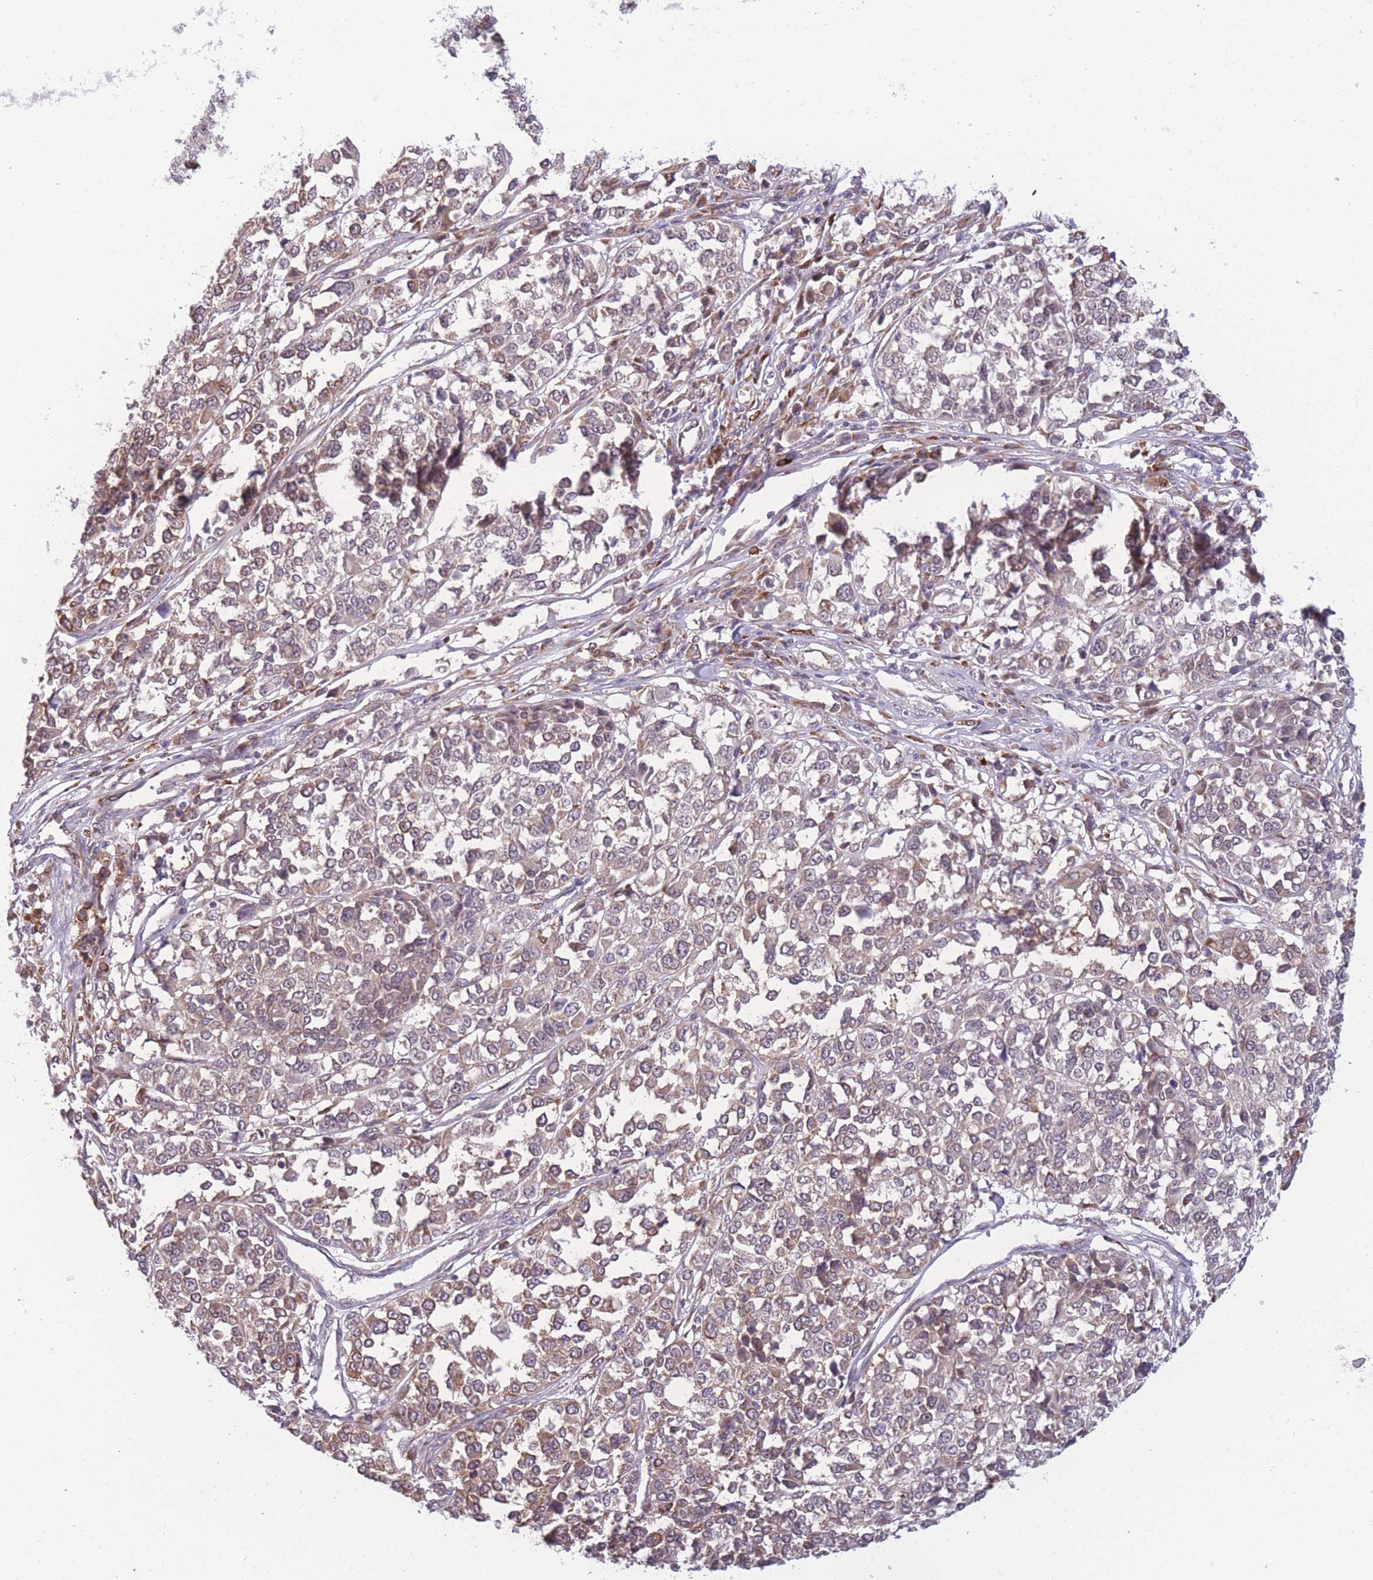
{"staining": {"intensity": "weak", "quantity": ">75%", "location": "cytoplasmic/membranous"}, "tissue": "melanoma", "cell_type": "Tumor cells", "image_type": "cancer", "snomed": [{"axis": "morphology", "description": "Malignant melanoma, Metastatic site"}, {"axis": "topography", "description": "Lymph node"}], "caption": "Protein expression analysis of melanoma reveals weak cytoplasmic/membranous staining in about >75% of tumor cells.", "gene": "TMEM121", "patient": {"sex": "male", "age": 44}}